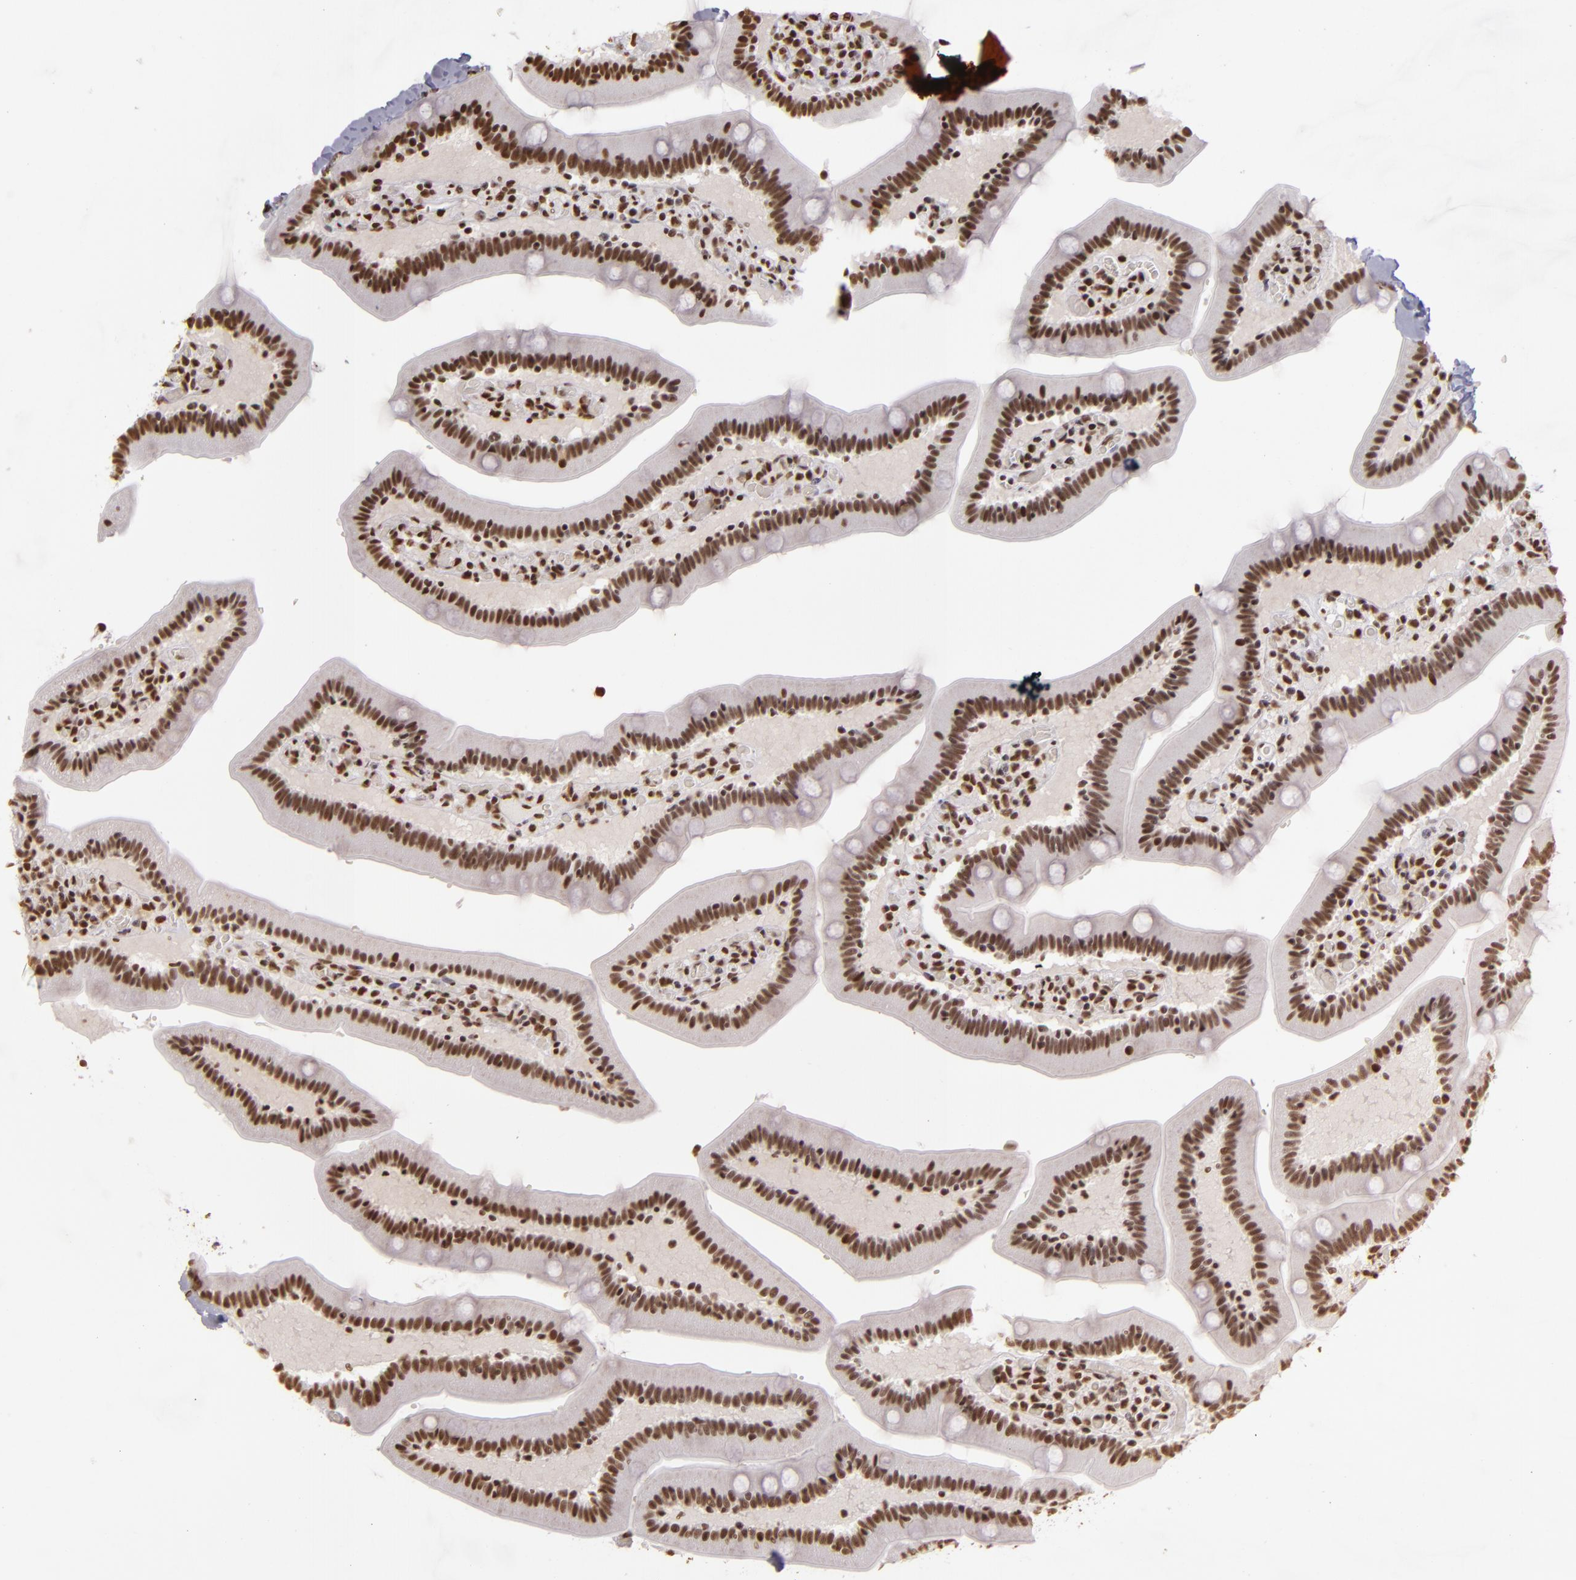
{"staining": {"intensity": "moderate", "quantity": ">75%", "location": "nuclear"}, "tissue": "duodenum", "cell_type": "Glandular cells", "image_type": "normal", "snomed": [{"axis": "morphology", "description": "Normal tissue, NOS"}, {"axis": "topography", "description": "Duodenum"}], "caption": "Moderate nuclear staining for a protein is identified in about >75% of glandular cells of unremarkable duodenum using IHC.", "gene": "PAPOLA", "patient": {"sex": "male", "age": 66}}